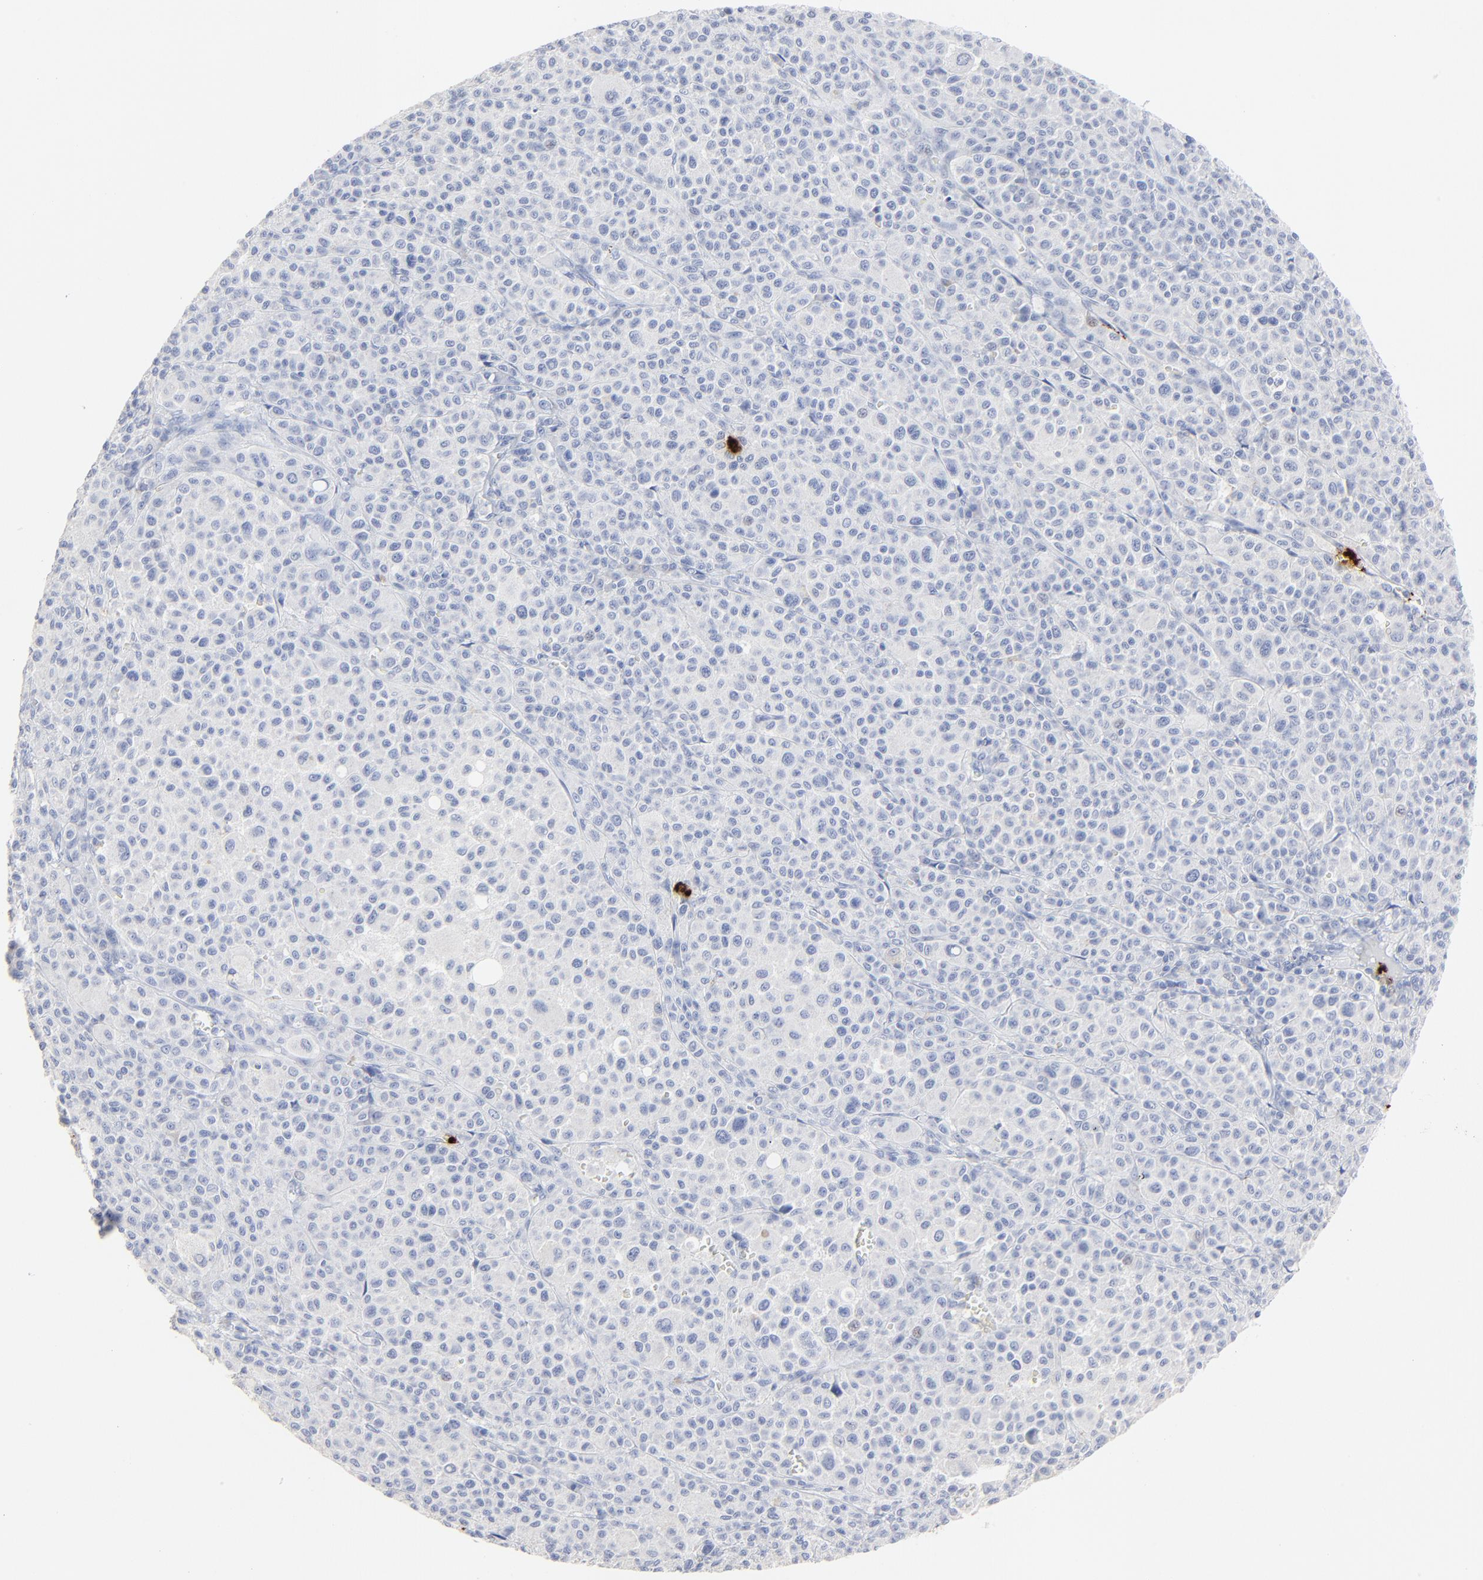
{"staining": {"intensity": "negative", "quantity": "none", "location": "none"}, "tissue": "melanoma", "cell_type": "Tumor cells", "image_type": "cancer", "snomed": [{"axis": "morphology", "description": "Malignant melanoma, Metastatic site"}, {"axis": "topography", "description": "Skin"}], "caption": "IHC micrograph of neoplastic tissue: human melanoma stained with DAB displays no significant protein staining in tumor cells.", "gene": "LCN2", "patient": {"sex": "female", "age": 74}}